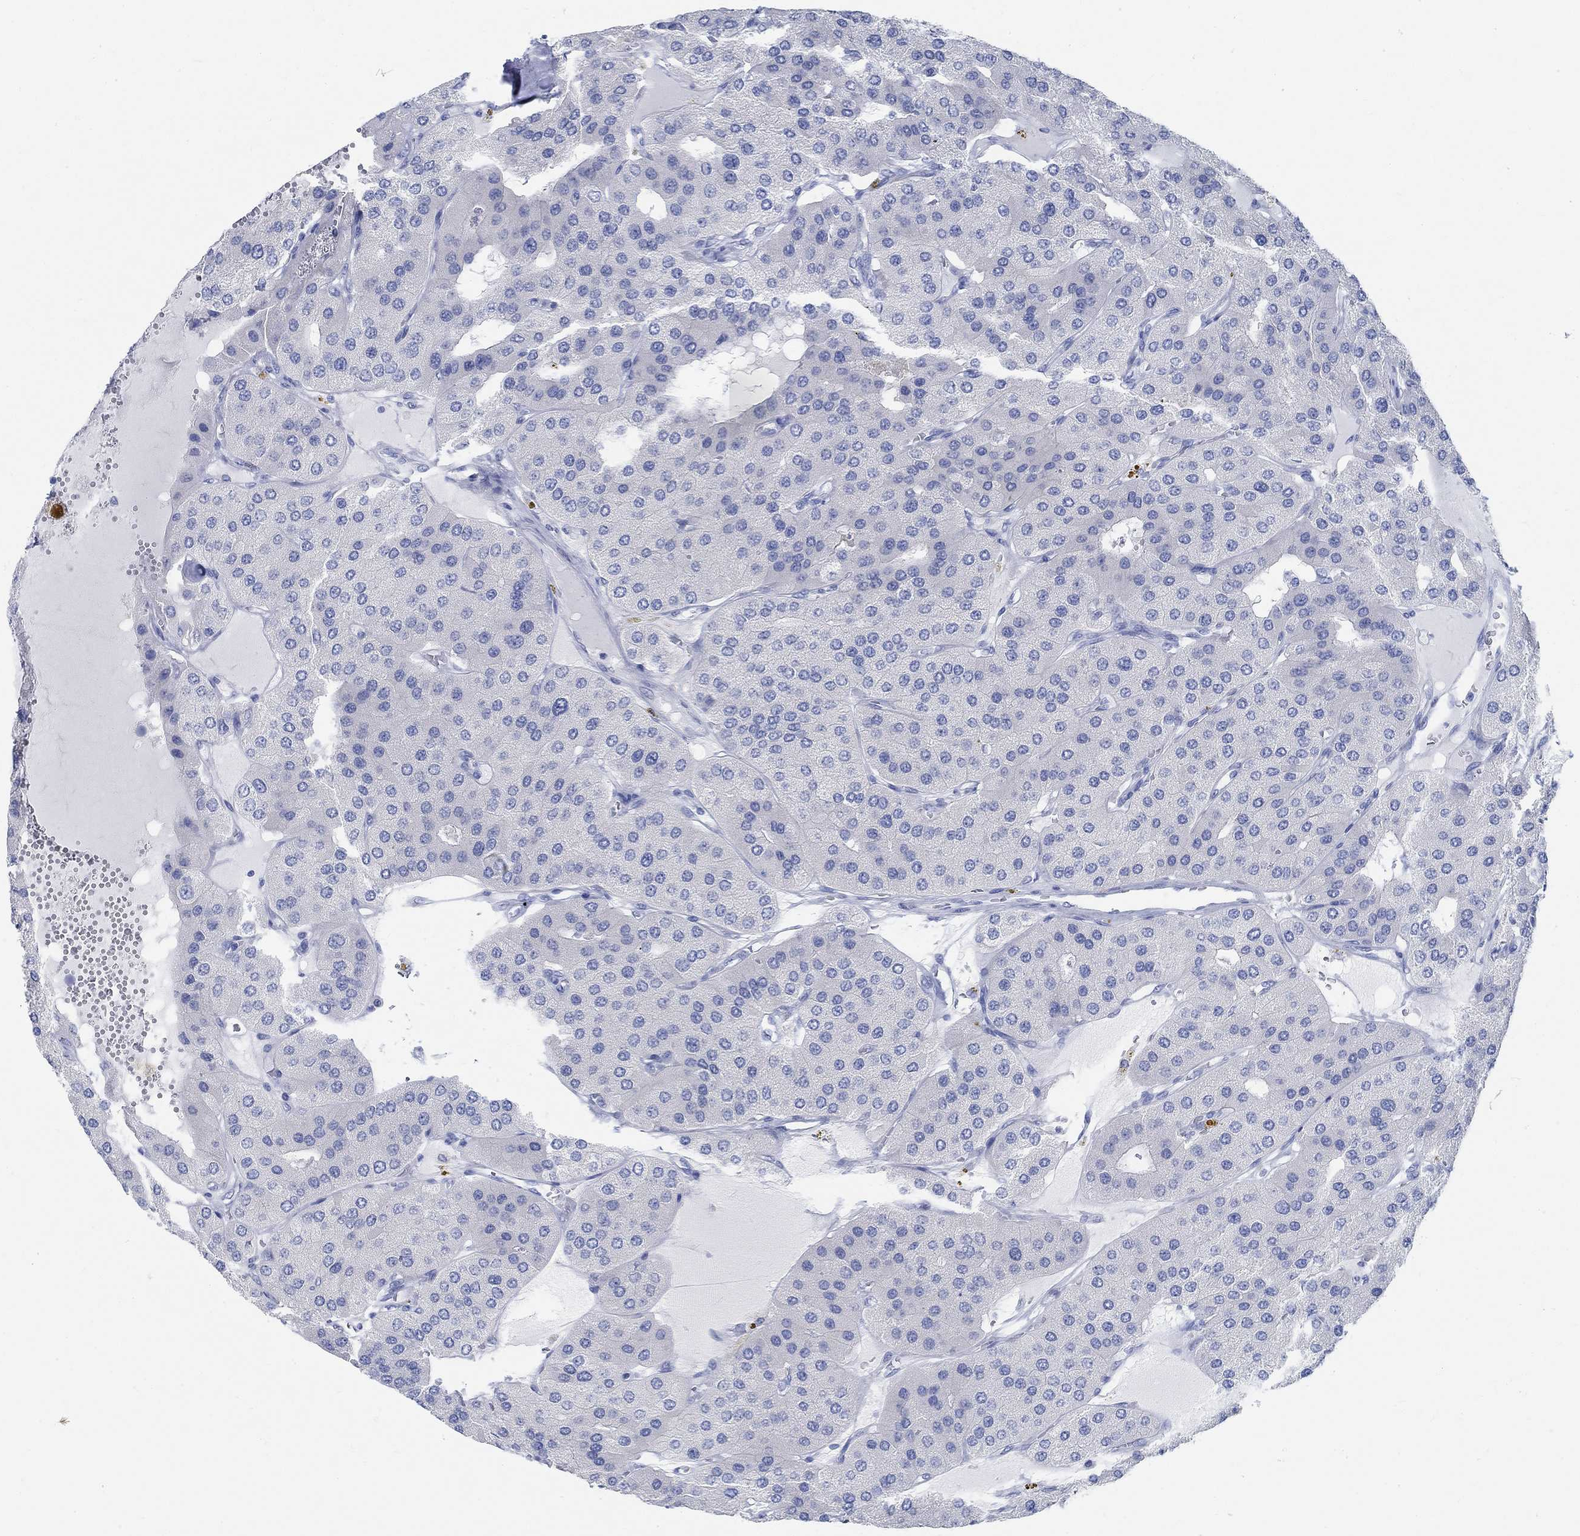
{"staining": {"intensity": "negative", "quantity": "none", "location": "none"}, "tissue": "parathyroid gland", "cell_type": "Glandular cells", "image_type": "normal", "snomed": [{"axis": "morphology", "description": "Normal tissue, NOS"}, {"axis": "morphology", "description": "Adenoma, NOS"}, {"axis": "topography", "description": "Parathyroid gland"}], "caption": "There is no significant staining in glandular cells of parathyroid gland. (Stains: DAB immunohistochemistry with hematoxylin counter stain, Microscopy: brightfield microscopy at high magnification).", "gene": "RBM20", "patient": {"sex": "female", "age": 86}}